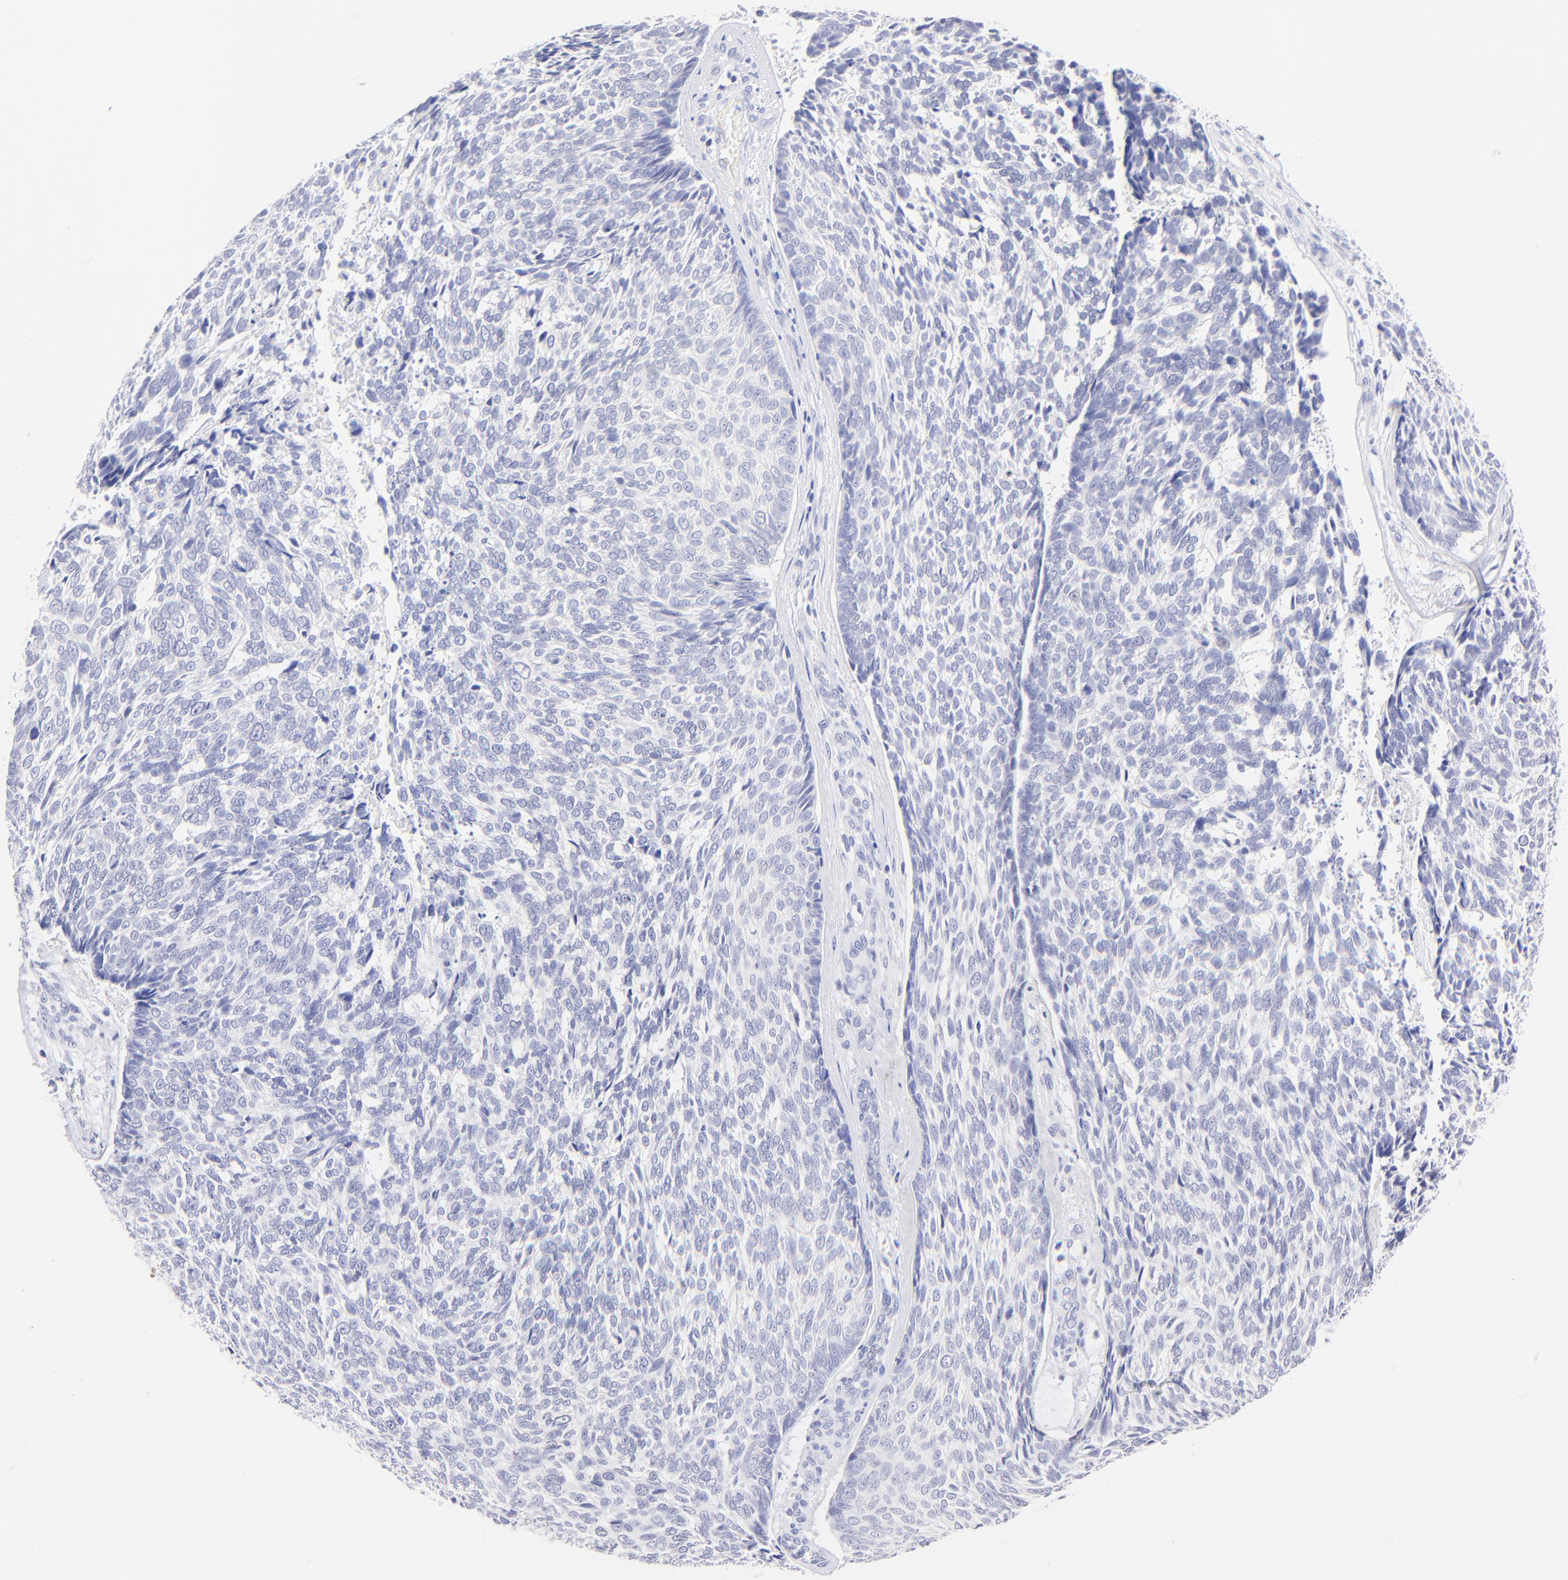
{"staining": {"intensity": "negative", "quantity": "none", "location": "none"}, "tissue": "skin cancer", "cell_type": "Tumor cells", "image_type": "cancer", "snomed": [{"axis": "morphology", "description": "Basal cell carcinoma"}, {"axis": "topography", "description": "Skin"}], "caption": "Immunohistochemical staining of human skin basal cell carcinoma reveals no significant positivity in tumor cells.", "gene": "RAB3A", "patient": {"sex": "male", "age": 72}}